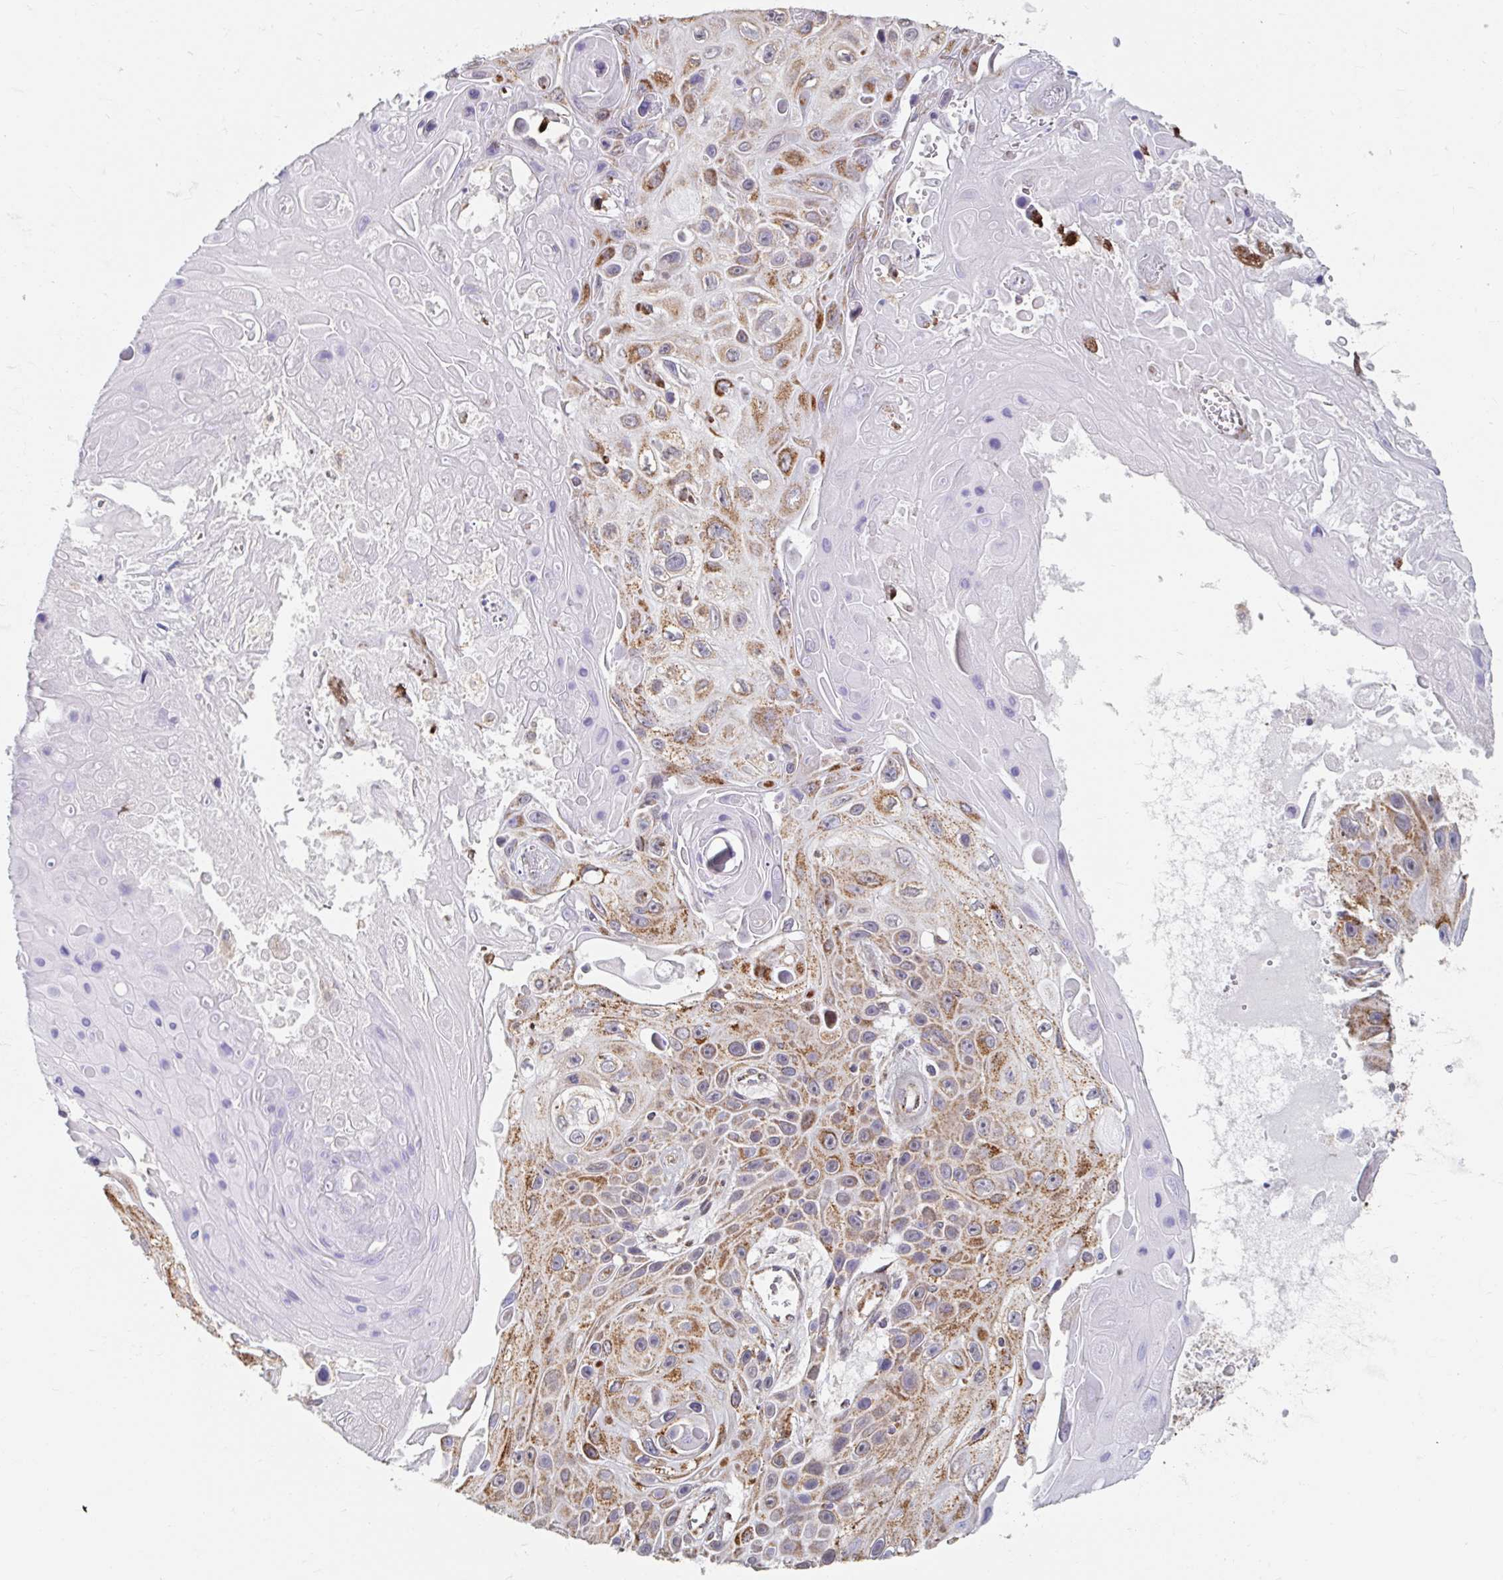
{"staining": {"intensity": "moderate", "quantity": ">75%", "location": "cytoplasmic/membranous"}, "tissue": "skin cancer", "cell_type": "Tumor cells", "image_type": "cancer", "snomed": [{"axis": "morphology", "description": "Squamous cell carcinoma, NOS"}, {"axis": "topography", "description": "Skin"}], "caption": "Protein analysis of skin squamous cell carcinoma tissue displays moderate cytoplasmic/membranous positivity in approximately >75% of tumor cells. The staining is performed using DAB (3,3'-diaminobenzidine) brown chromogen to label protein expression. The nuclei are counter-stained blue using hematoxylin.", "gene": "MAVS", "patient": {"sex": "male", "age": 82}}